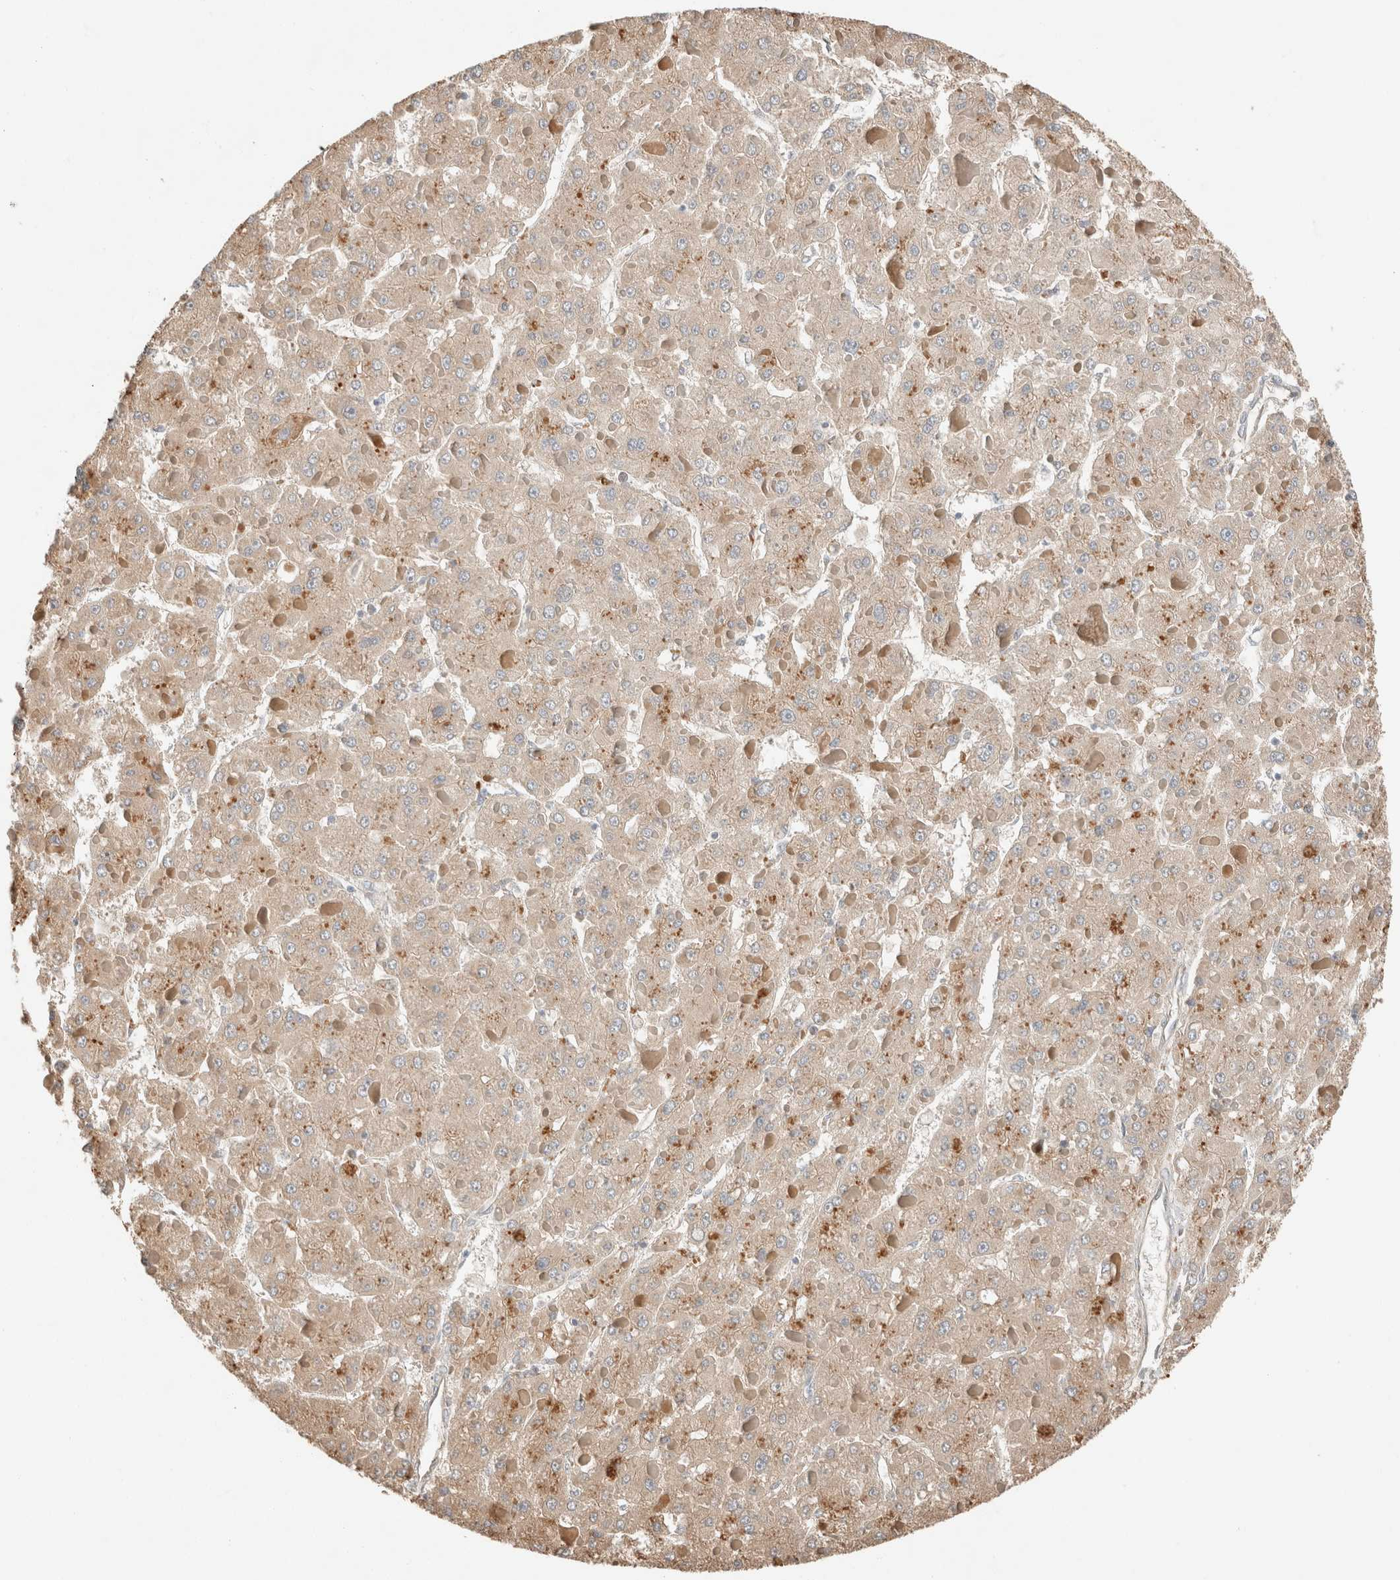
{"staining": {"intensity": "weak", "quantity": ">75%", "location": "cytoplasmic/membranous"}, "tissue": "liver cancer", "cell_type": "Tumor cells", "image_type": "cancer", "snomed": [{"axis": "morphology", "description": "Carcinoma, Hepatocellular, NOS"}, {"axis": "topography", "description": "Liver"}], "caption": "Liver hepatocellular carcinoma tissue displays weak cytoplasmic/membranous staining in about >75% of tumor cells, visualized by immunohistochemistry.", "gene": "TUBD1", "patient": {"sex": "female", "age": 73}}